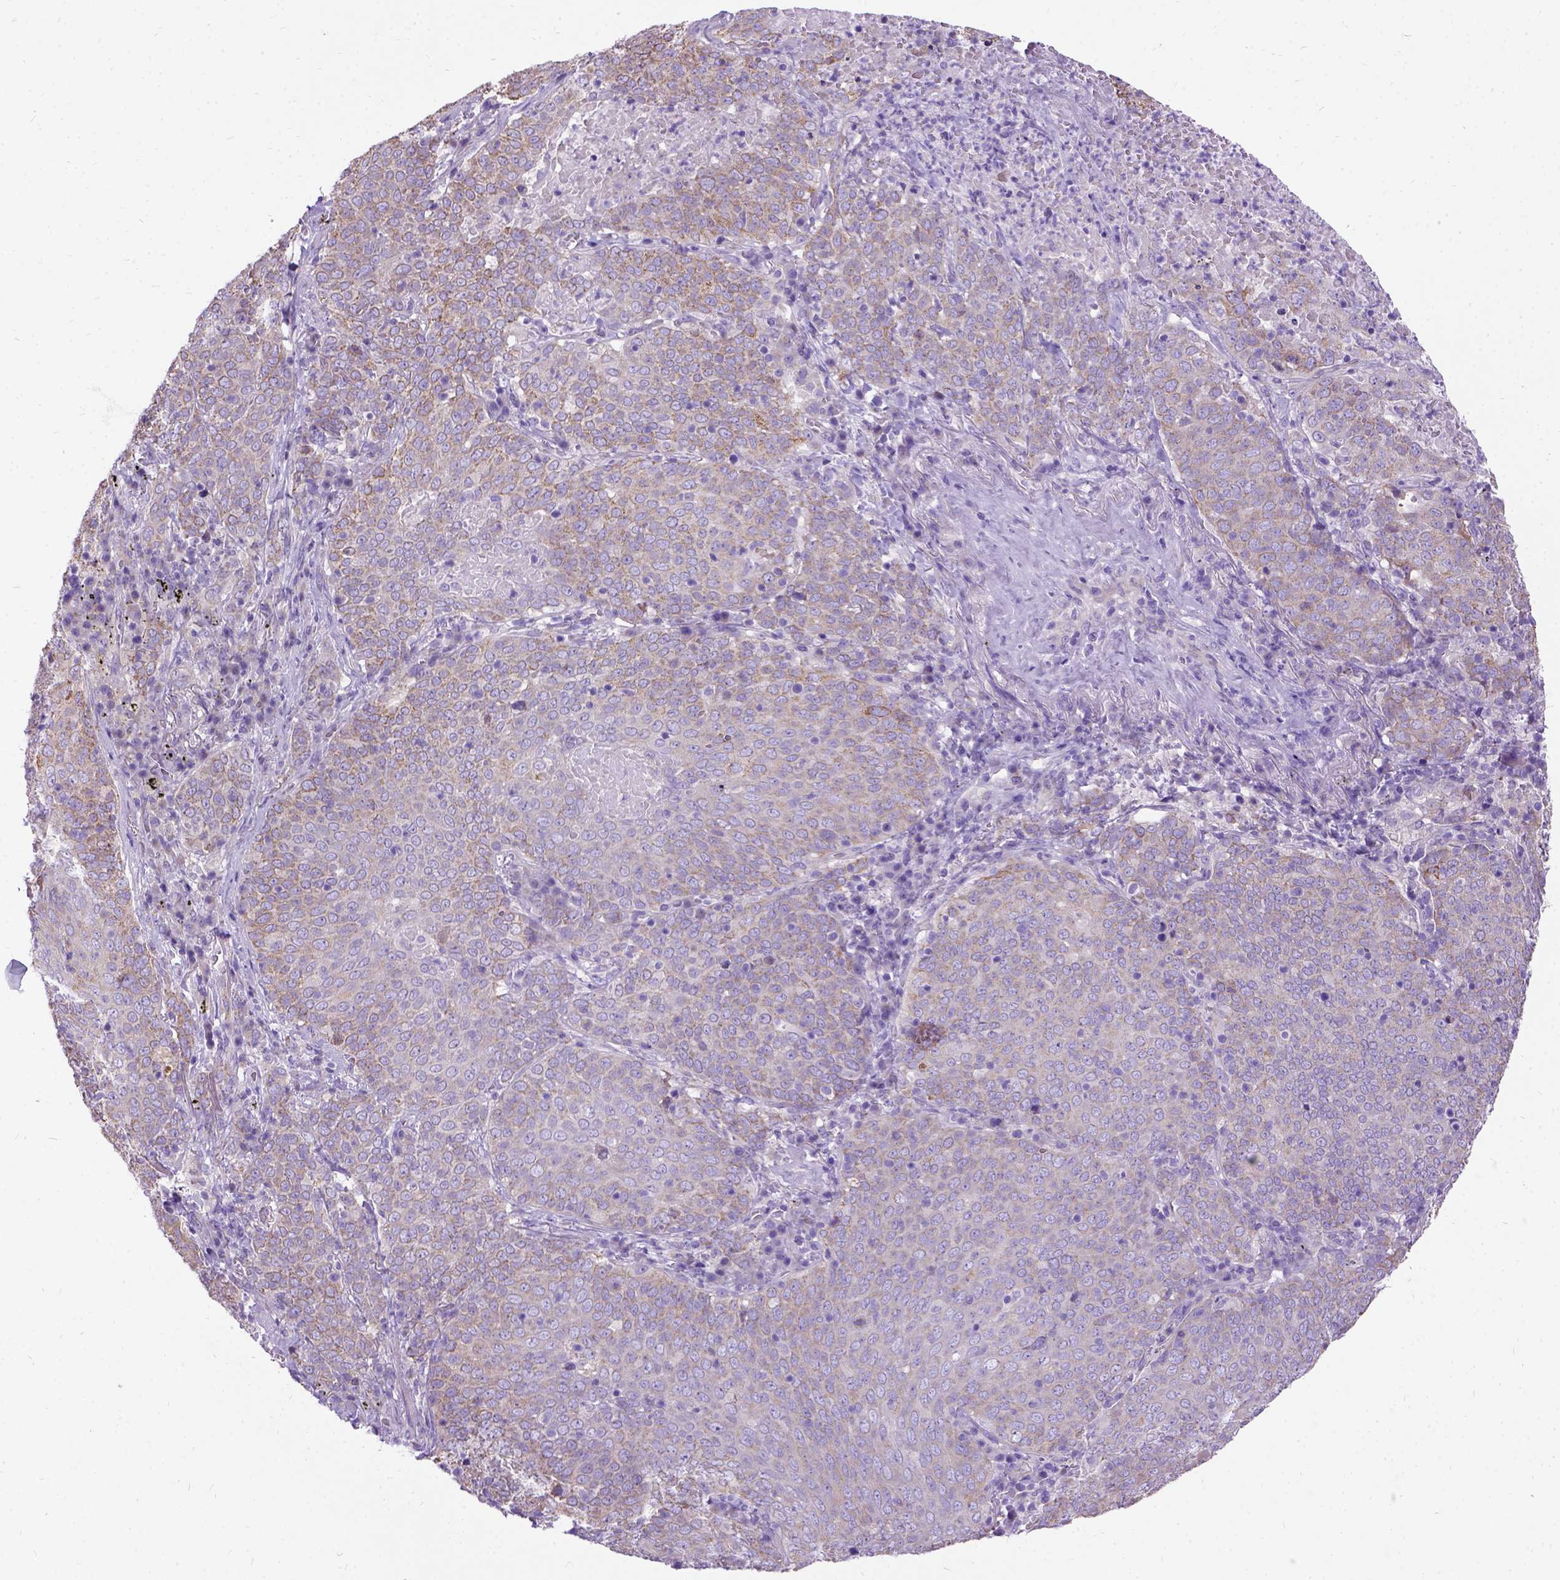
{"staining": {"intensity": "weak", "quantity": ">75%", "location": "cytoplasmic/membranous"}, "tissue": "lung cancer", "cell_type": "Tumor cells", "image_type": "cancer", "snomed": [{"axis": "morphology", "description": "Squamous cell carcinoma, NOS"}, {"axis": "topography", "description": "Lung"}], "caption": "Lung cancer was stained to show a protein in brown. There is low levels of weak cytoplasmic/membranous staining in about >75% of tumor cells.", "gene": "CFAP54", "patient": {"sex": "male", "age": 82}}